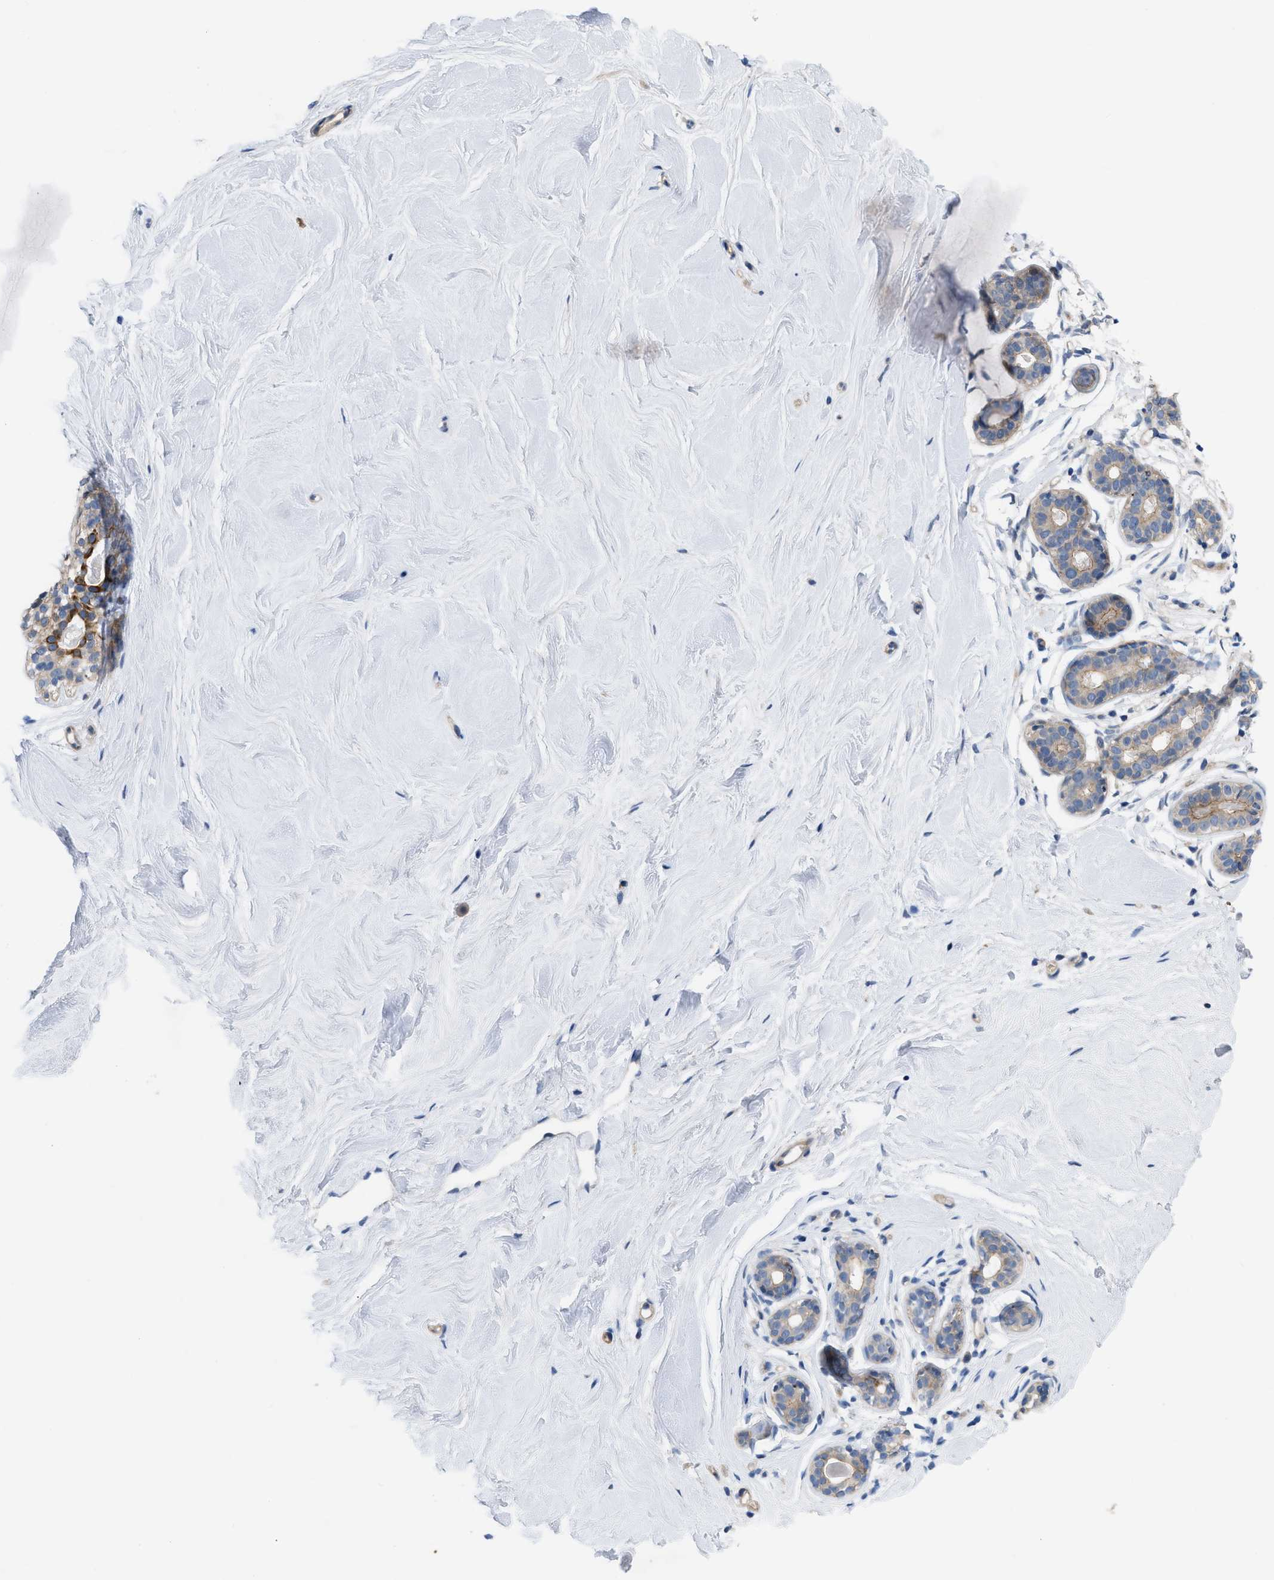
{"staining": {"intensity": "negative", "quantity": "none", "location": "none"}, "tissue": "breast", "cell_type": "Adipocytes", "image_type": "normal", "snomed": [{"axis": "morphology", "description": "Normal tissue, NOS"}, {"axis": "topography", "description": "Breast"}], "caption": "A histopathology image of breast stained for a protein shows no brown staining in adipocytes. (DAB (3,3'-diaminobenzidine) IHC, high magnification).", "gene": "NDEL1", "patient": {"sex": "female", "age": 22}}